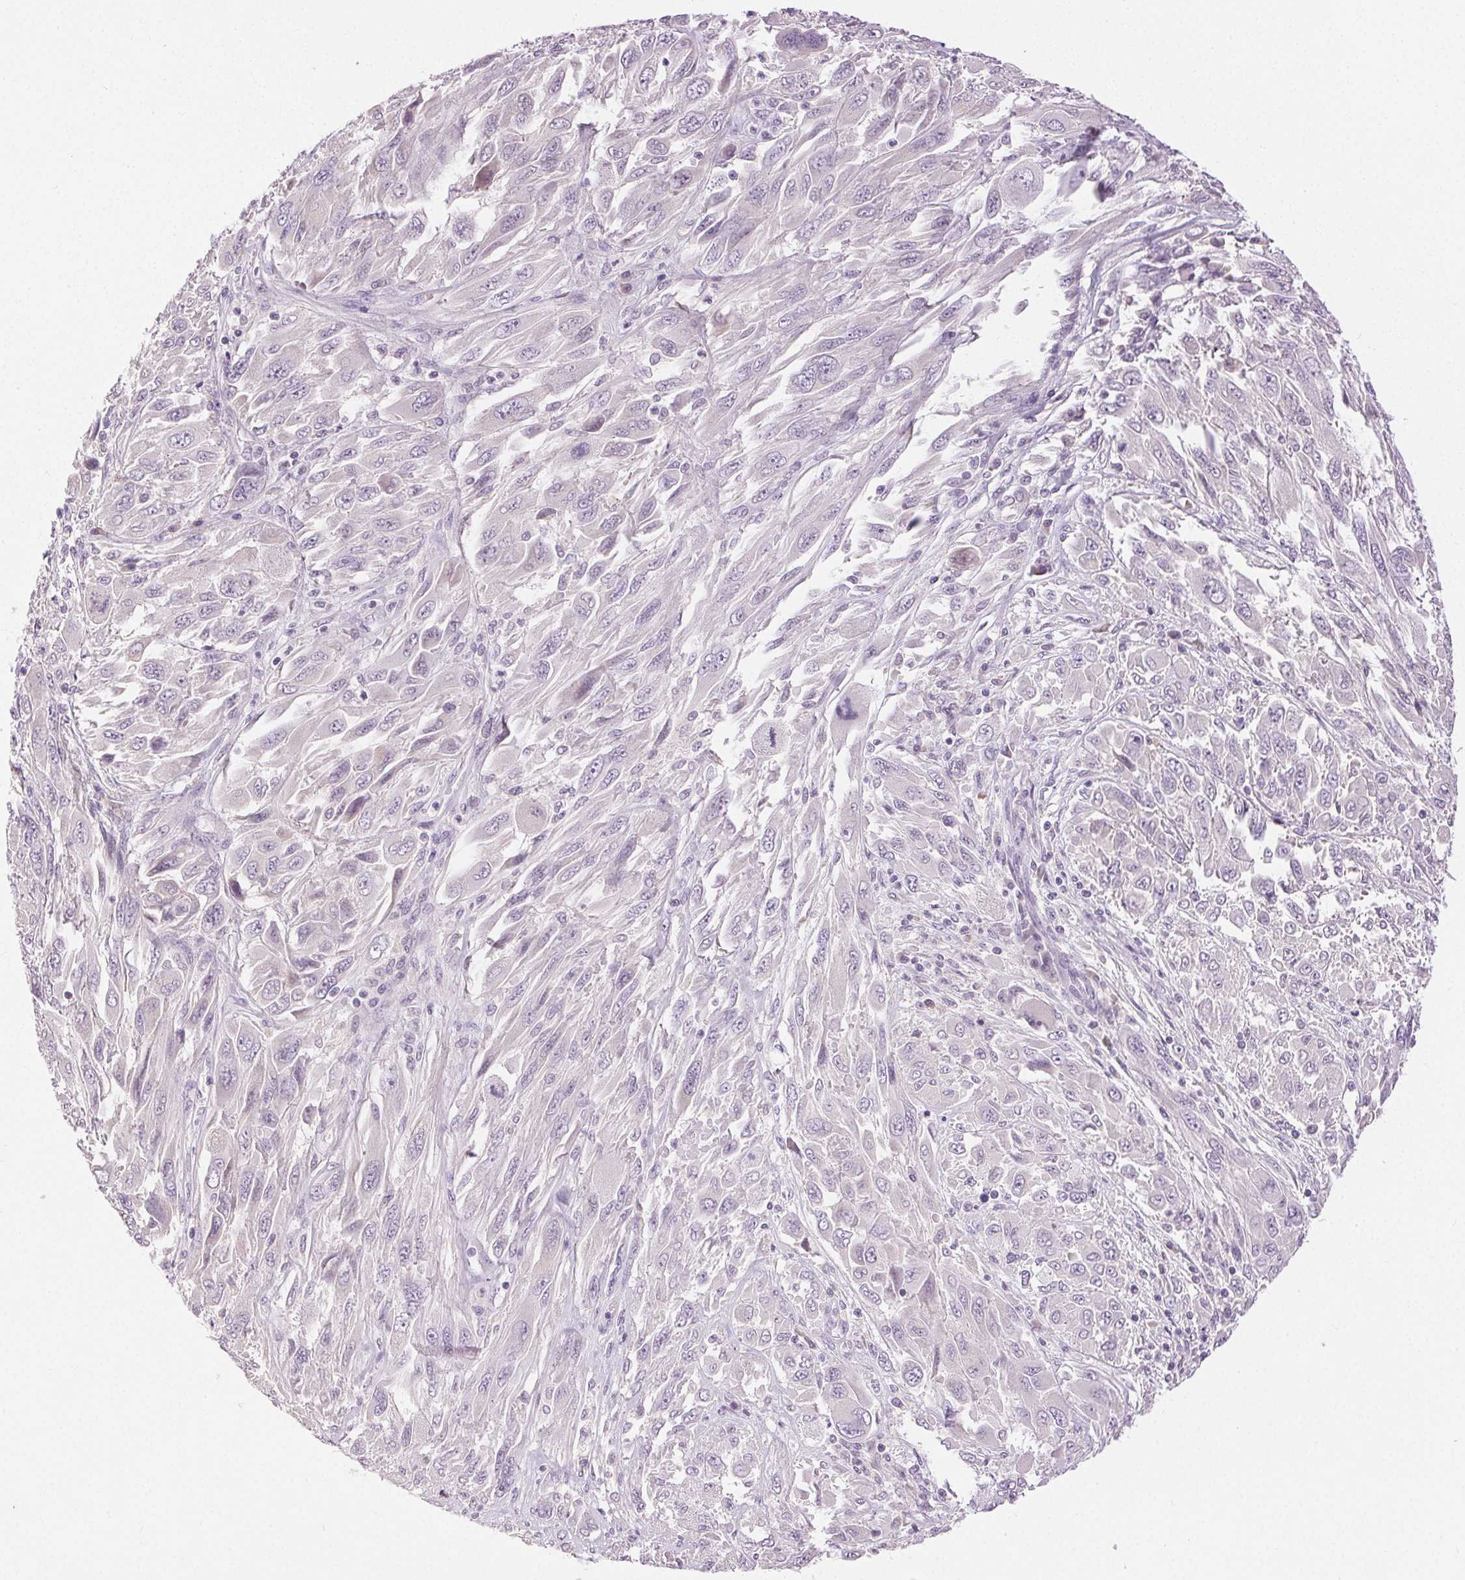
{"staining": {"intensity": "negative", "quantity": "none", "location": "none"}, "tissue": "melanoma", "cell_type": "Tumor cells", "image_type": "cancer", "snomed": [{"axis": "morphology", "description": "Malignant melanoma, NOS"}, {"axis": "topography", "description": "Skin"}], "caption": "Melanoma stained for a protein using immunohistochemistry (IHC) shows no staining tumor cells.", "gene": "DSG3", "patient": {"sex": "female", "age": 91}}